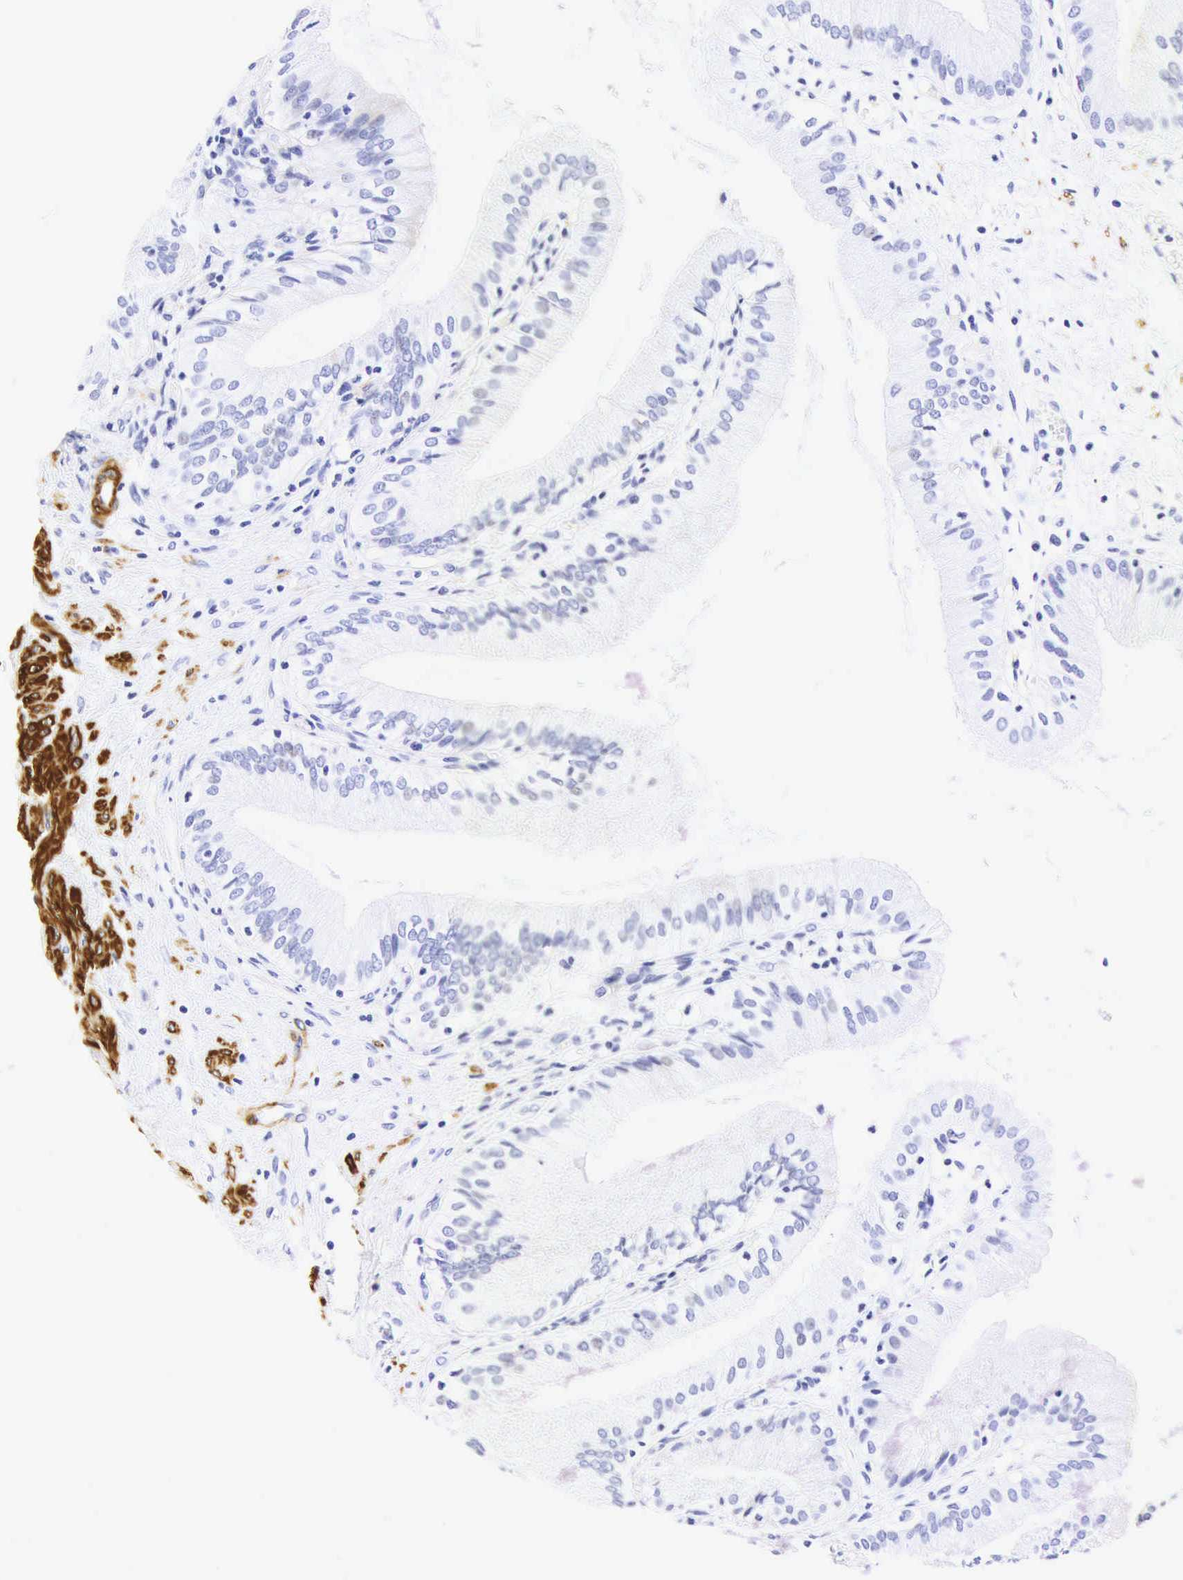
{"staining": {"intensity": "negative", "quantity": "none", "location": "none"}, "tissue": "gallbladder", "cell_type": "Glandular cells", "image_type": "normal", "snomed": [{"axis": "morphology", "description": "Normal tissue, NOS"}, {"axis": "topography", "description": "Gallbladder"}], "caption": "A high-resolution image shows immunohistochemistry staining of unremarkable gallbladder, which demonstrates no significant expression in glandular cells.", "gene": "CALD1", "patient": {"sex": "male", "age": 58}}